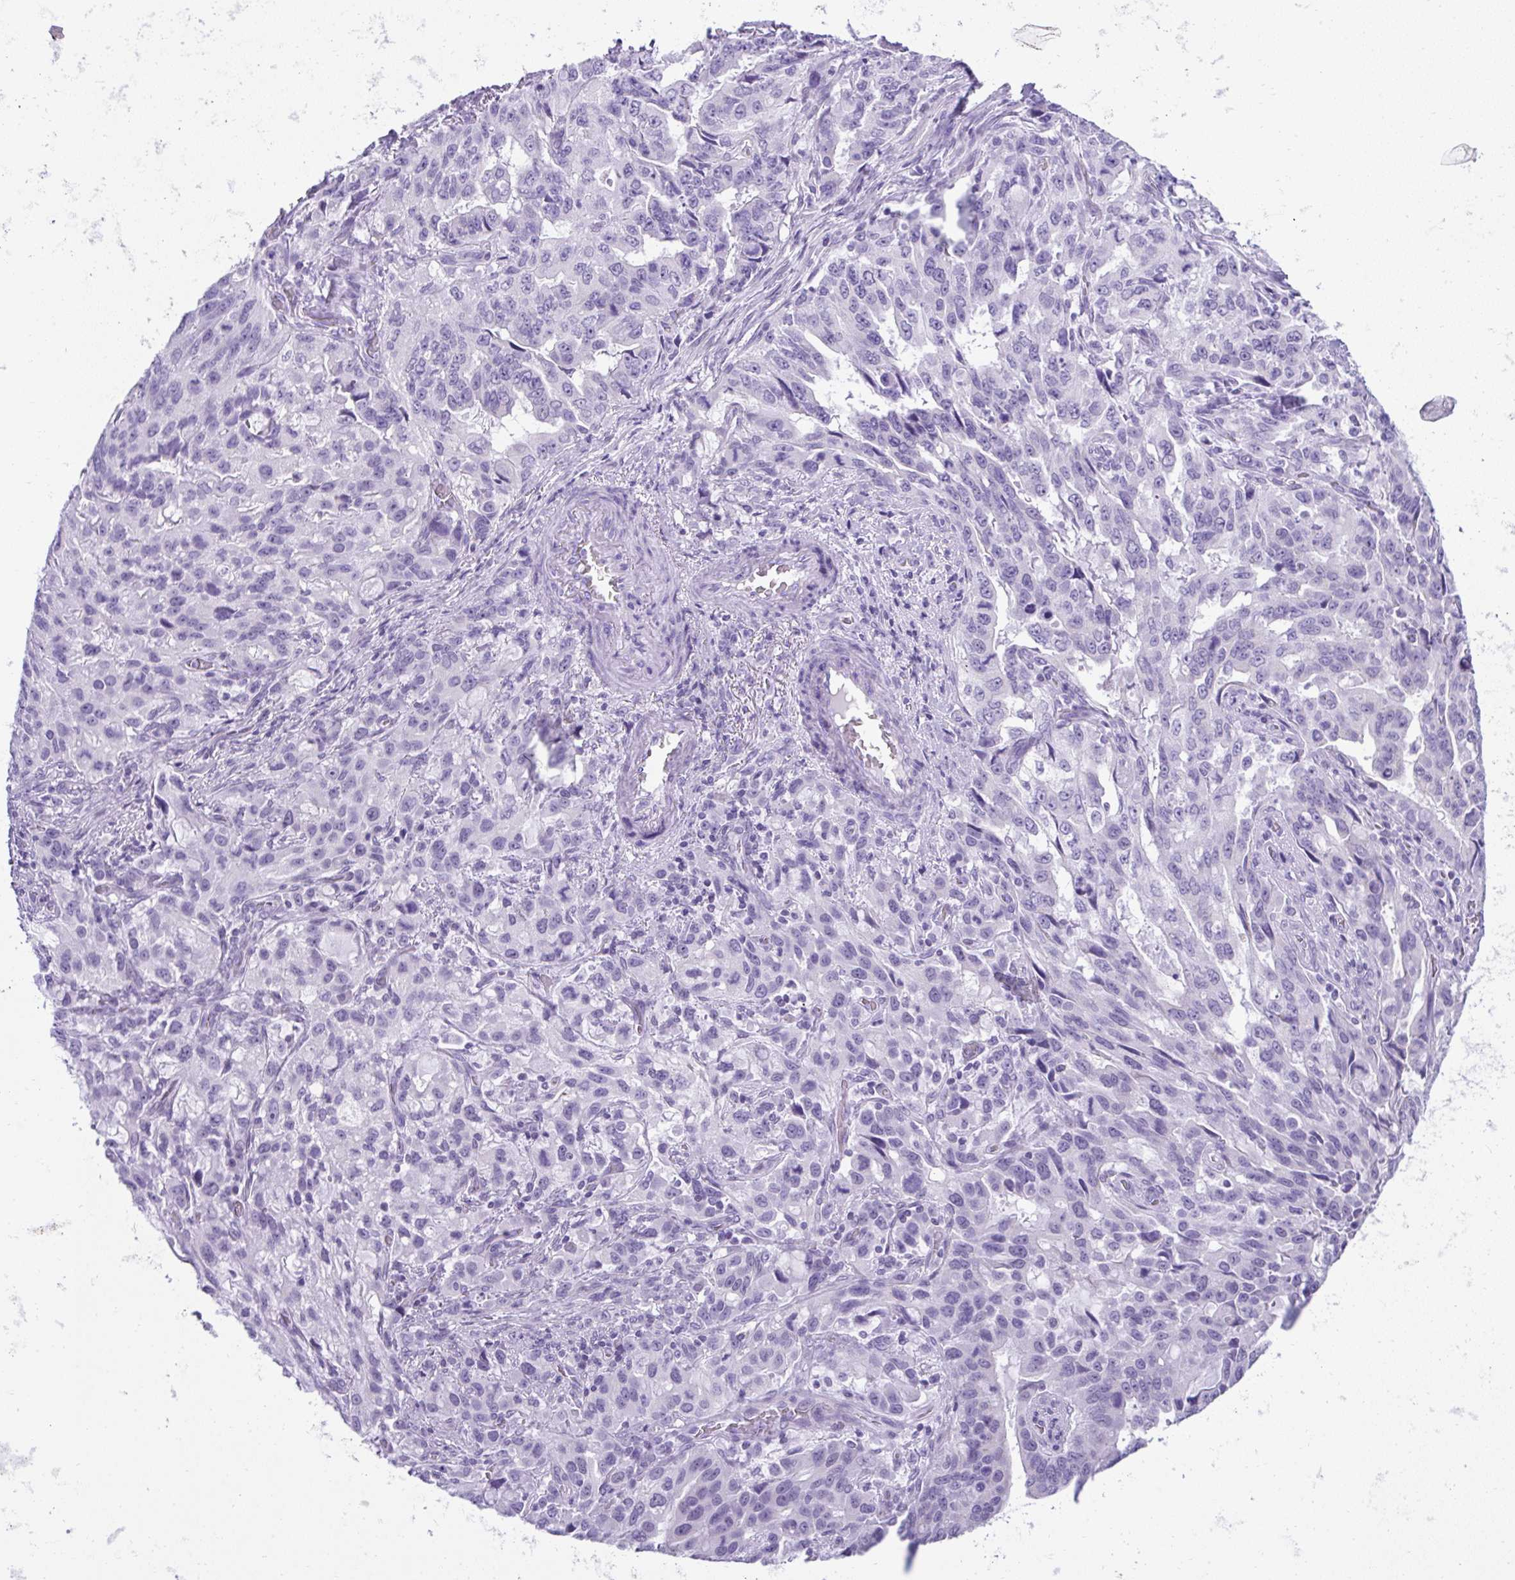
{"staining": {"intensity": "negative", "quantity": "none", "location": "none"}, "tissue": "stomach cancer", "cell_type": "Tumor cells", "image_type": "cancer", "snomed": [{"axis": "morphology", "description": "Adenocarcinoma, NOS"}, {"axis": "topography", "description": "Stomach, upper"}], "caption": "High power microscopy histopathology image of an immunohistochemistry (IHC) micrograph of stomach cancer, revealing no significant staining in tumor cells.", "gene": "RNF183", "patient": {"sex": "male", "age": 85}}